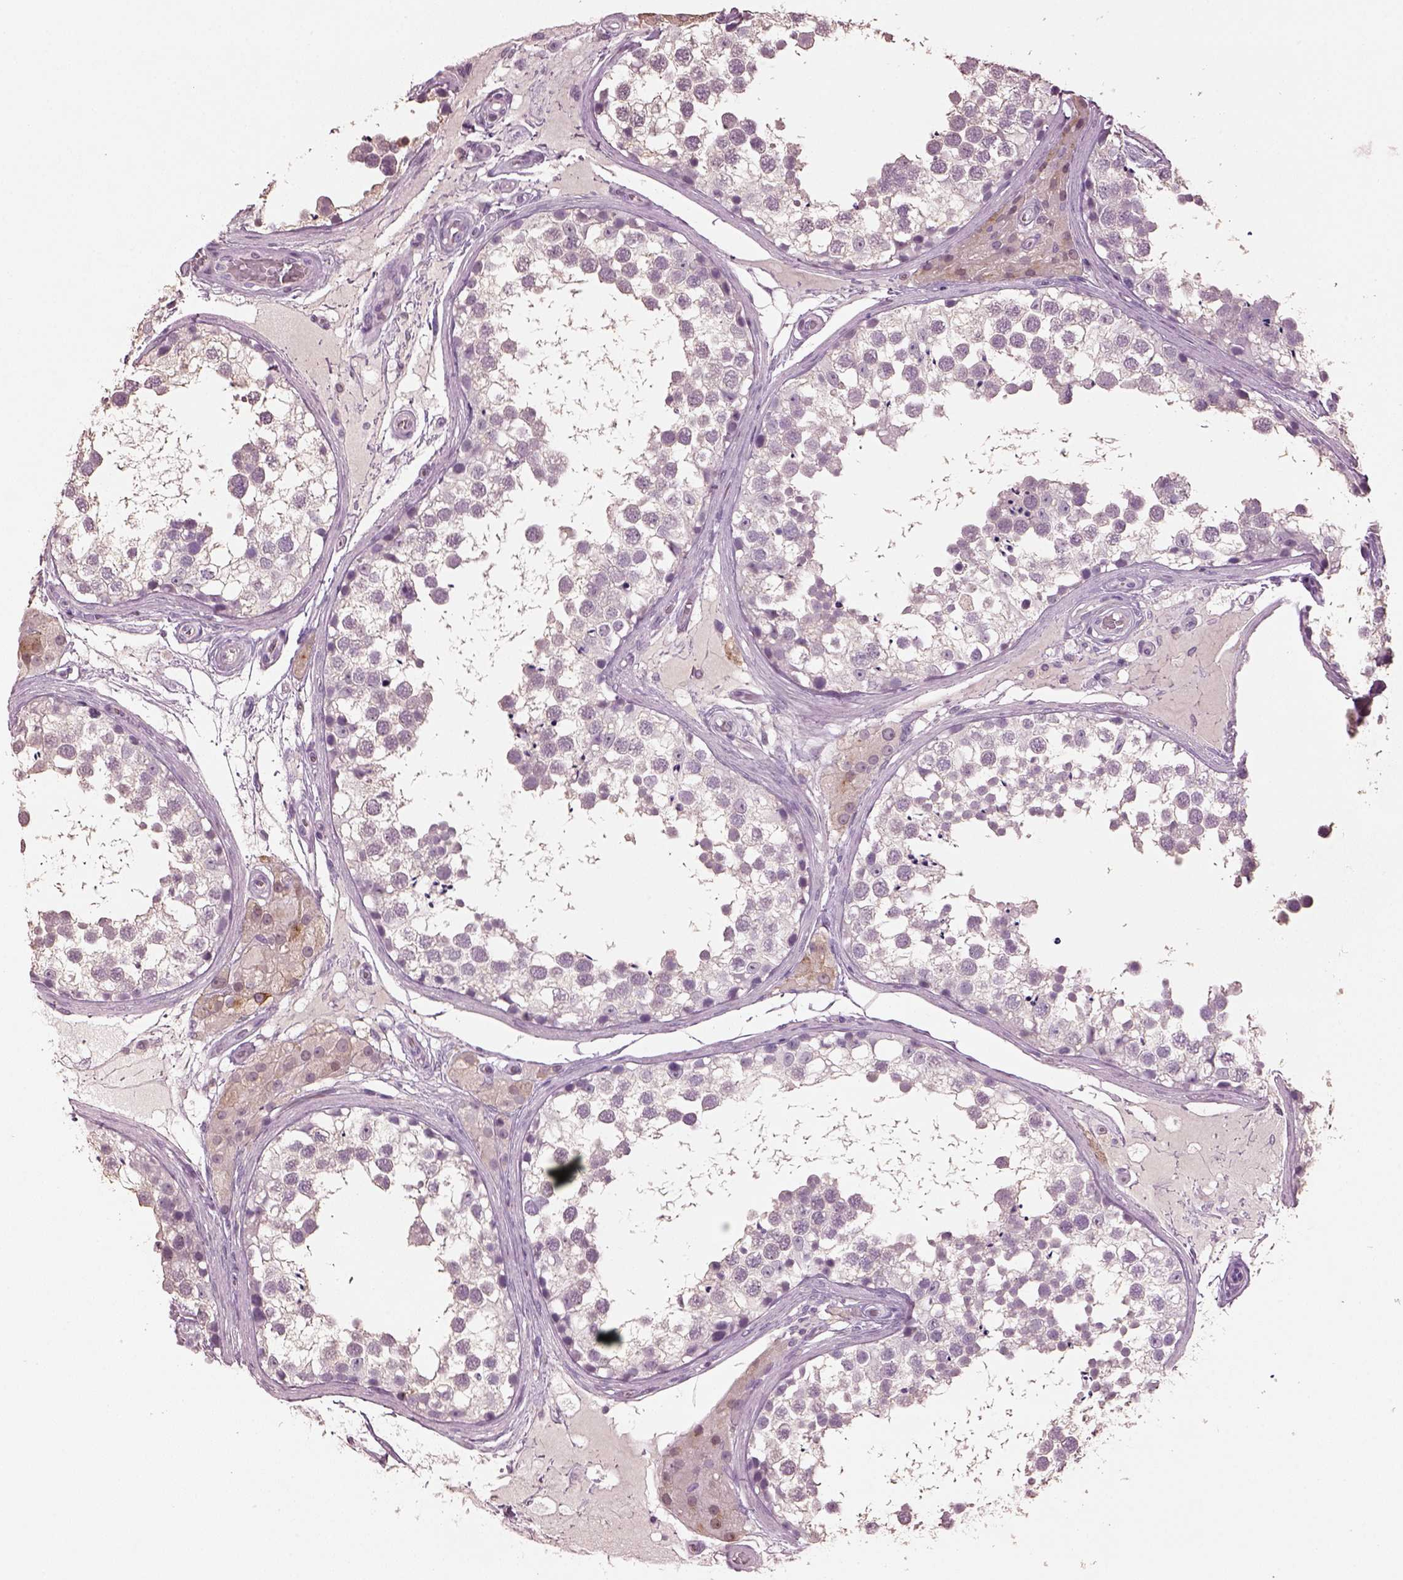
{"staining": {"intensity": "negative", "quantity": "none", "location": "none"}, "tissue": "testis", "cell_type": "Cells in seminiferous ducts", "image_type": "normal", "snomed": [{"axis": "morphology", "description": "Normal tissue, NOS"}, {"axis": "morphology", "description": "Seminoma, NOS"}, {"axis": "topography", "description": "Testis"}], "caption": "Immunohistochemistry of benign testis shows no expression in cells in seminiferous ducts. The staining is performed using DAB brown chromogen with nuclei counter-stained in using hematoxylin.", "gene": "KCNIP3", "patient": {"sex": "male", "age": 65}}